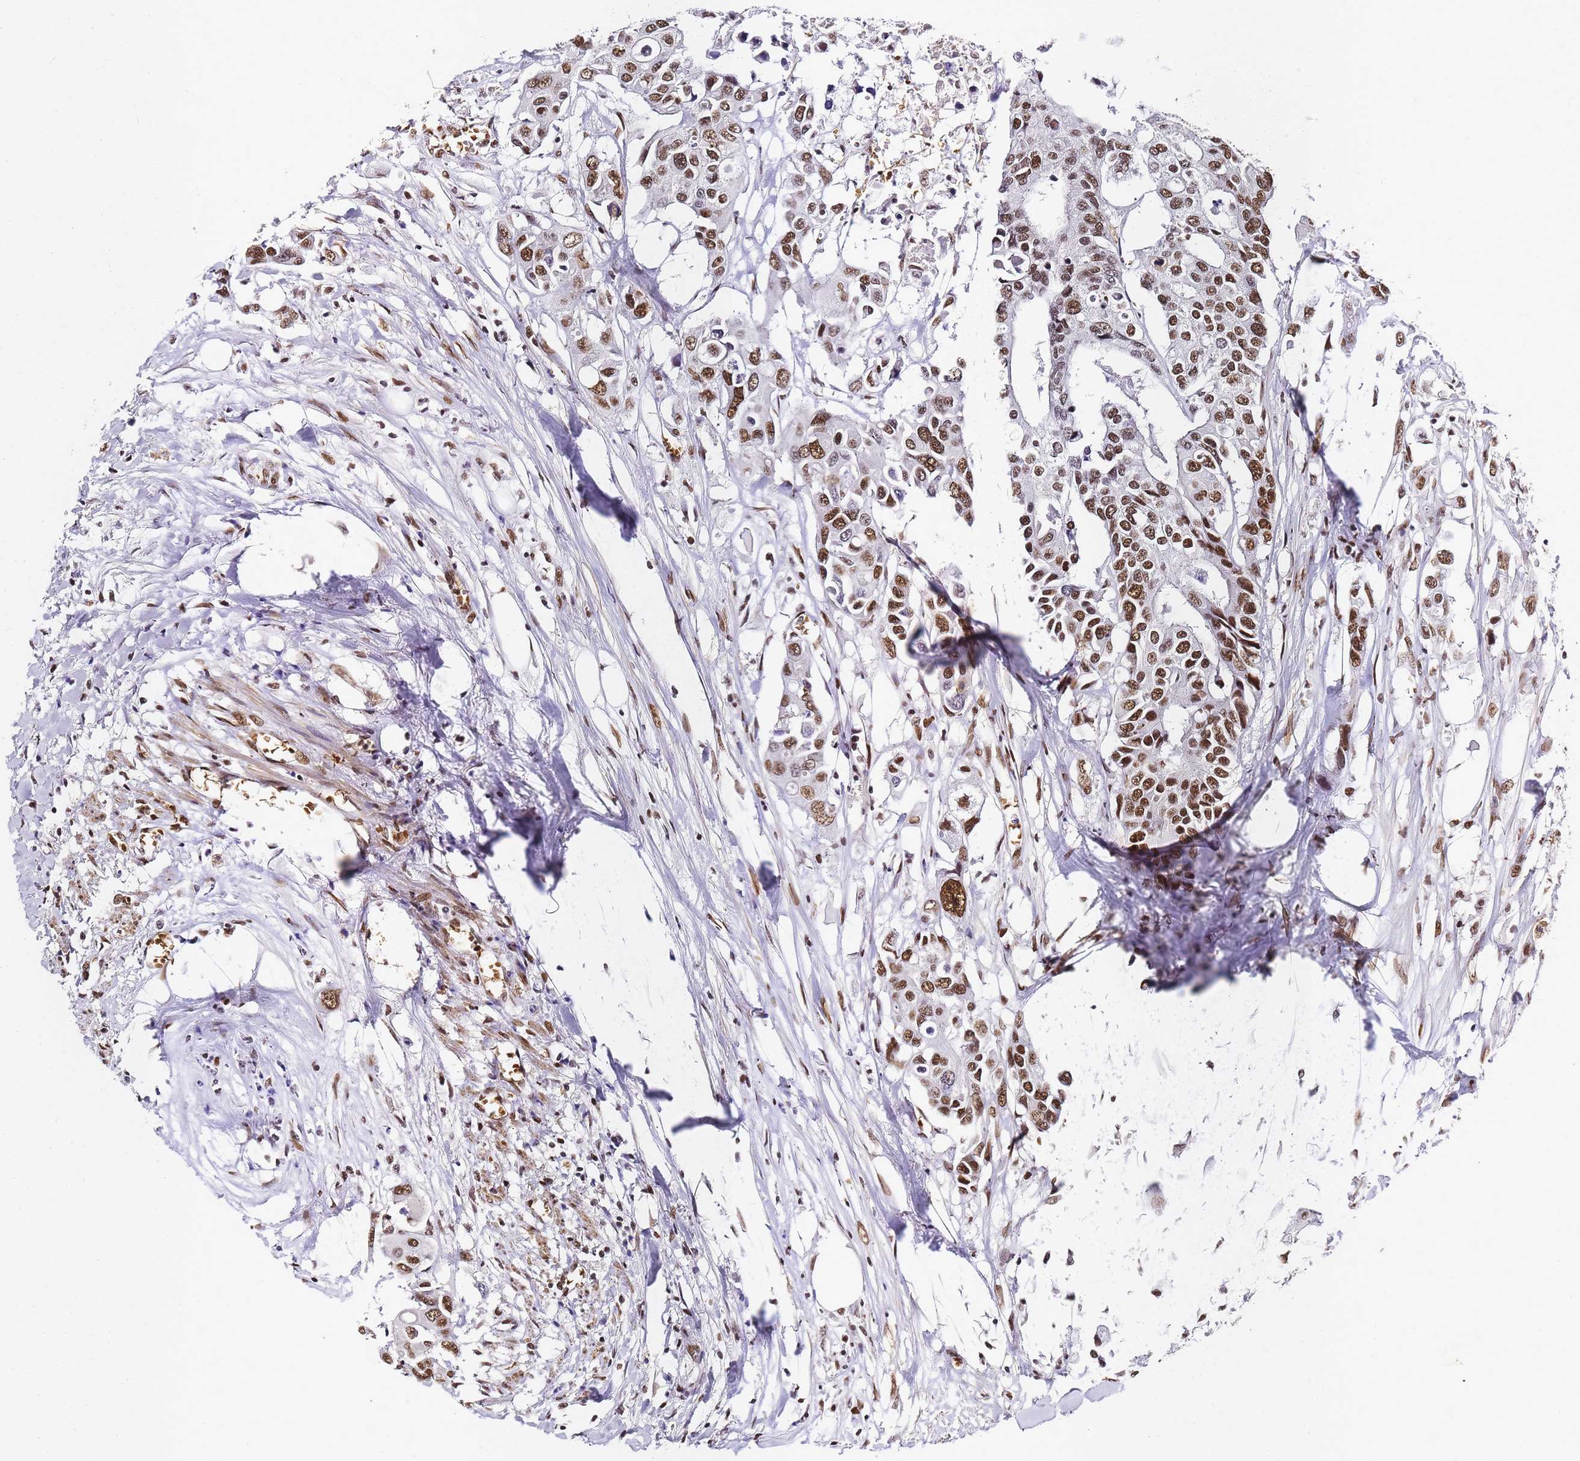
{"staining": {"intensity": "strong", "quantity": ">75%", "location": "nuclear"}, "tissue": "colorectal cancer", "cell_type": "Tumor cells", "image_type": "cancer", "snomed": [{"axis": "morphology", "description": "Adenocarcinoma, NOS"}, {"axis": "topography", "description": "Colon"}], "caption": "Strong nuclear expression is appreciated in about >75% of tumor cells in colorectal adenocarcinoma. (IHC, brightfield microscopy, high magnification).", "gene": "POLR1A", "patient": {"sex": "male", "age": 77}}